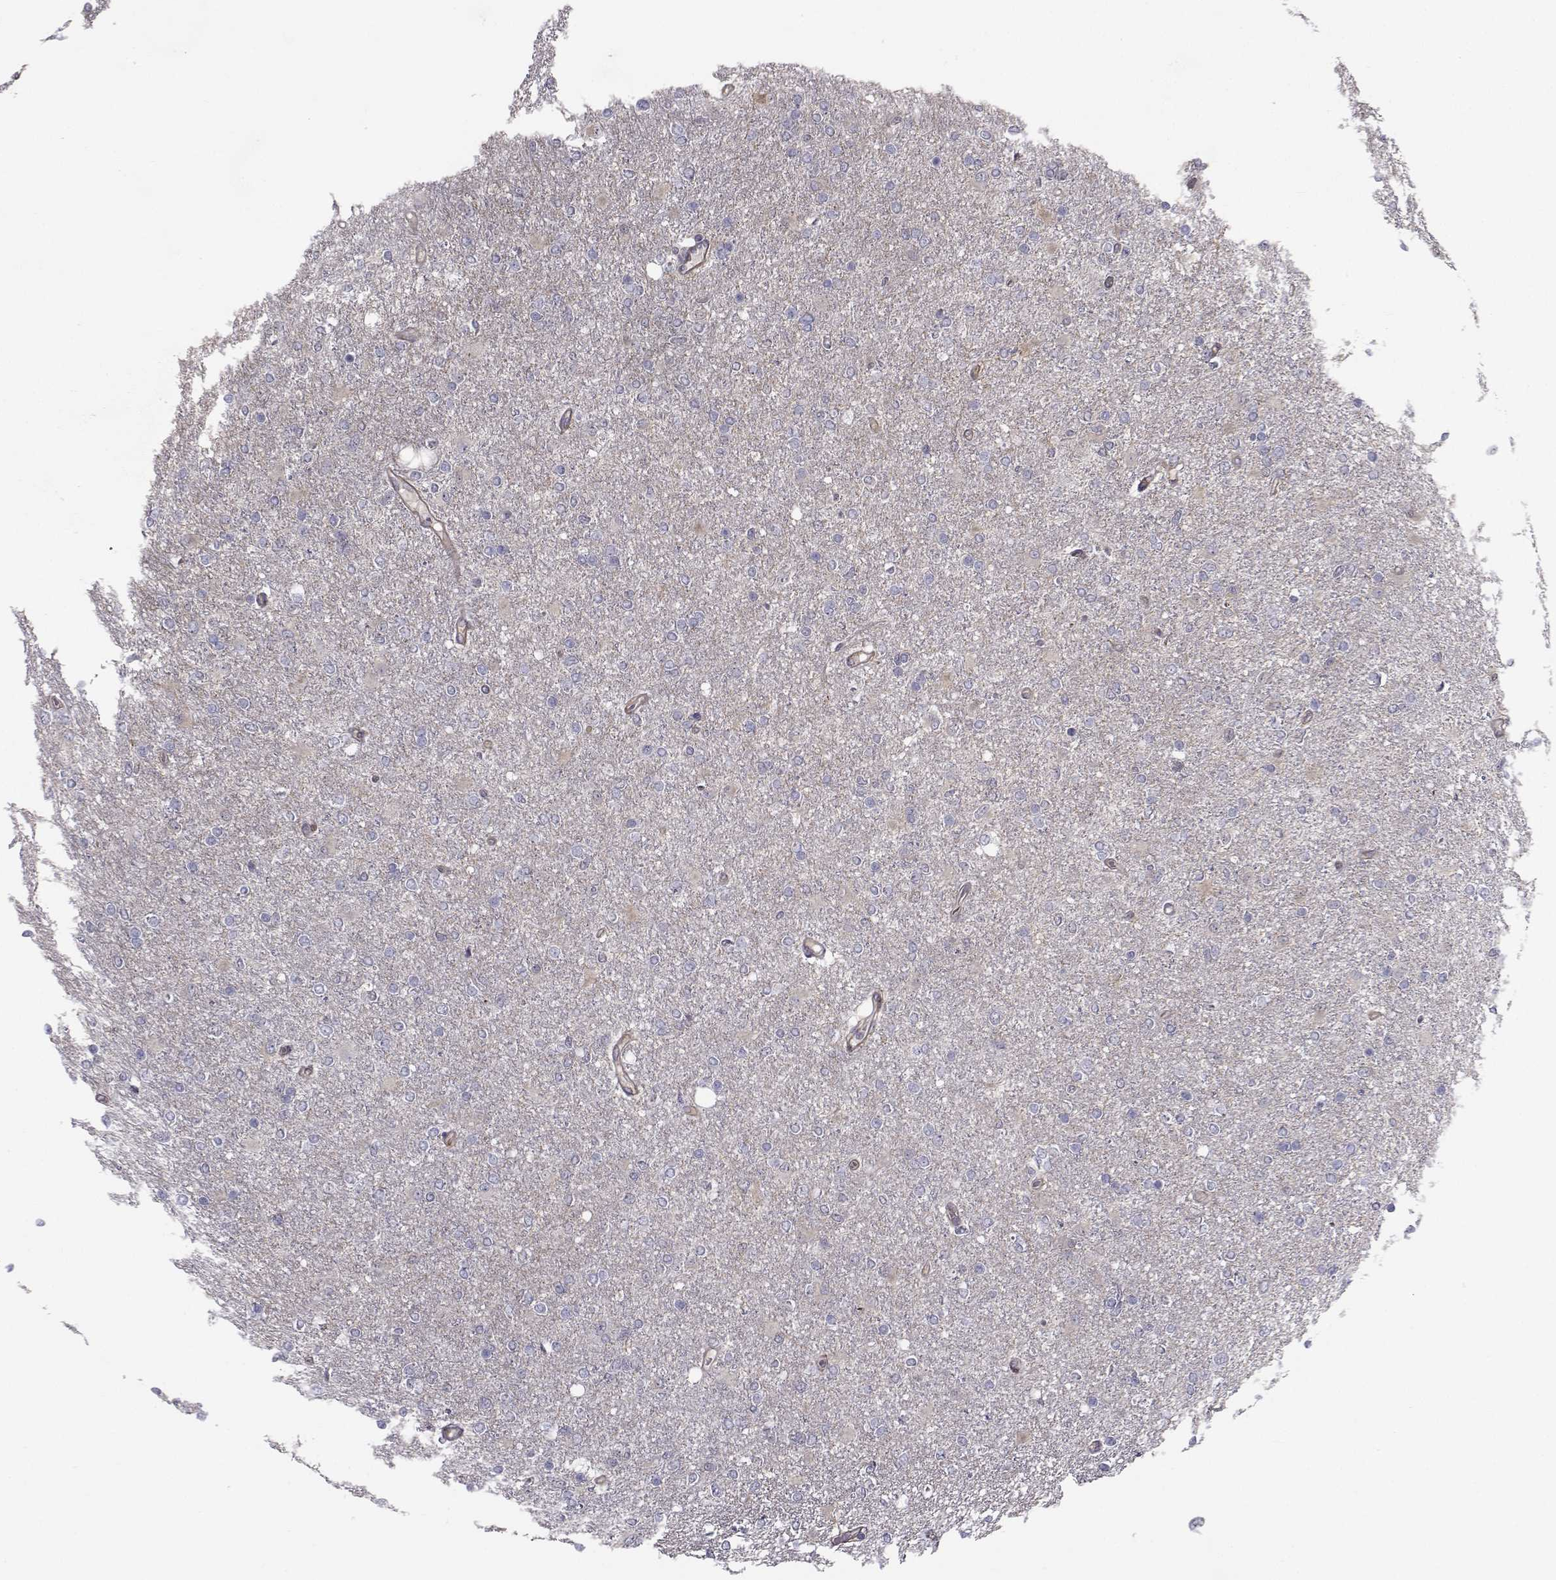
{"staining": {"intensity": "negative", "quantity": "none", "location": "none"}, "tissue": "glioma", "cell_type": "Tumor cells", "image_type": "cancer", "snomed": [{"axis": "morphology", "description": "Glioma, malignant, High grade"}, {"axis": "topography", "description": "Cerebral cortex"}], "caption": "The histopathology image reveals no staining of tumor cells in glioma.", "gene": "TRIP10", "patient": {"sex": "male", "age": 70}}